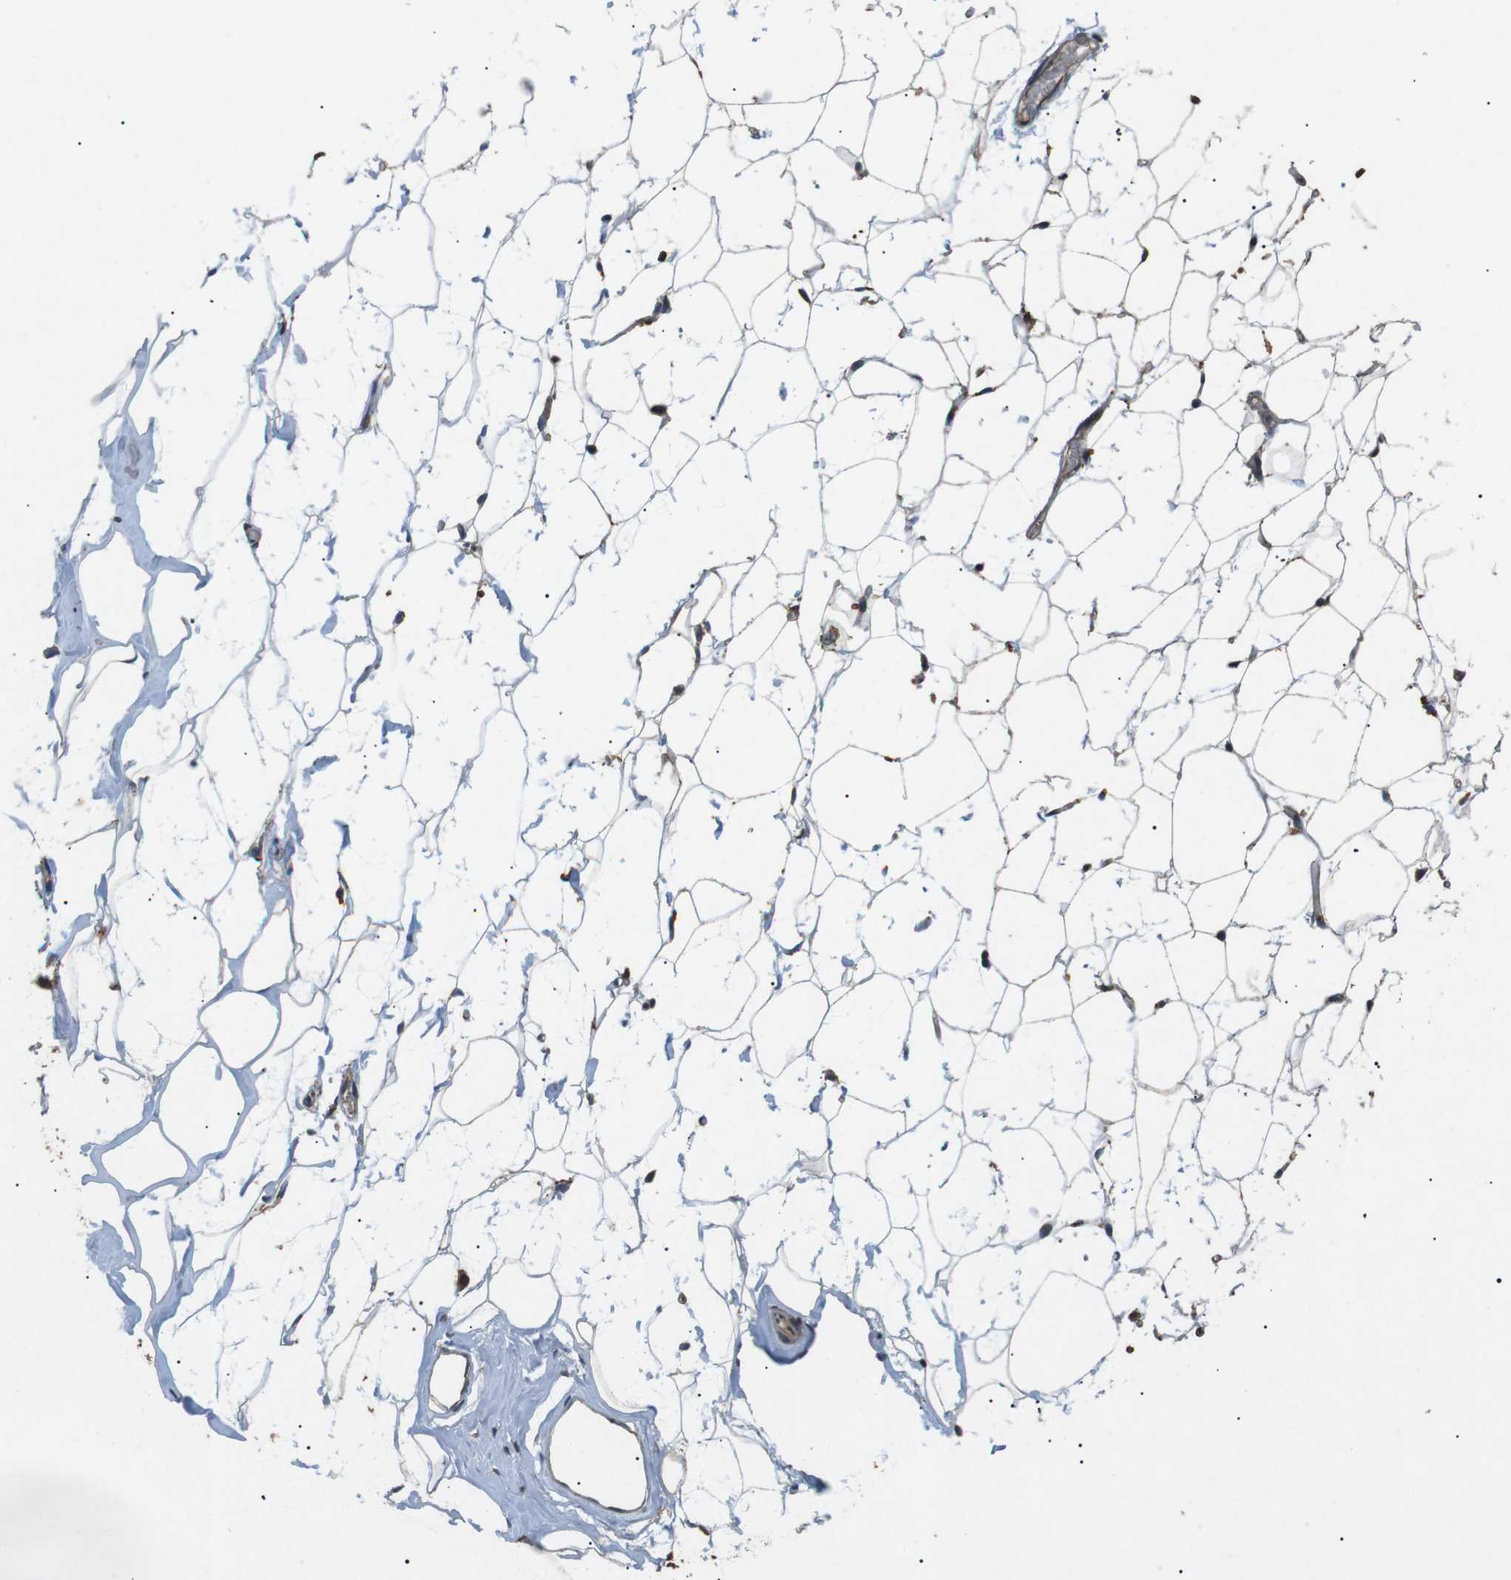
{"staining": {"intensity": "weak", "quantity": ">75%", "location": "cytoplasmic/membranous"}, "tissue": "adipose tissue", "cell_type": "Adipocytes", "image_type": "normal", "snomed": [{"axis": "morphology", "description": "Normal tissue, NOS"}, {"axis": "topography", "description": "Breast"}, {"axis": "topography", "description": "Soft tissue"}], "caption": "A brown stain highlights weak cytoplasmic/membranous expression of a protein in adipocytes of normal human adipose tissue.", "gene": "TBC1D15", "patient": {"sex": "female", "age": 75}}